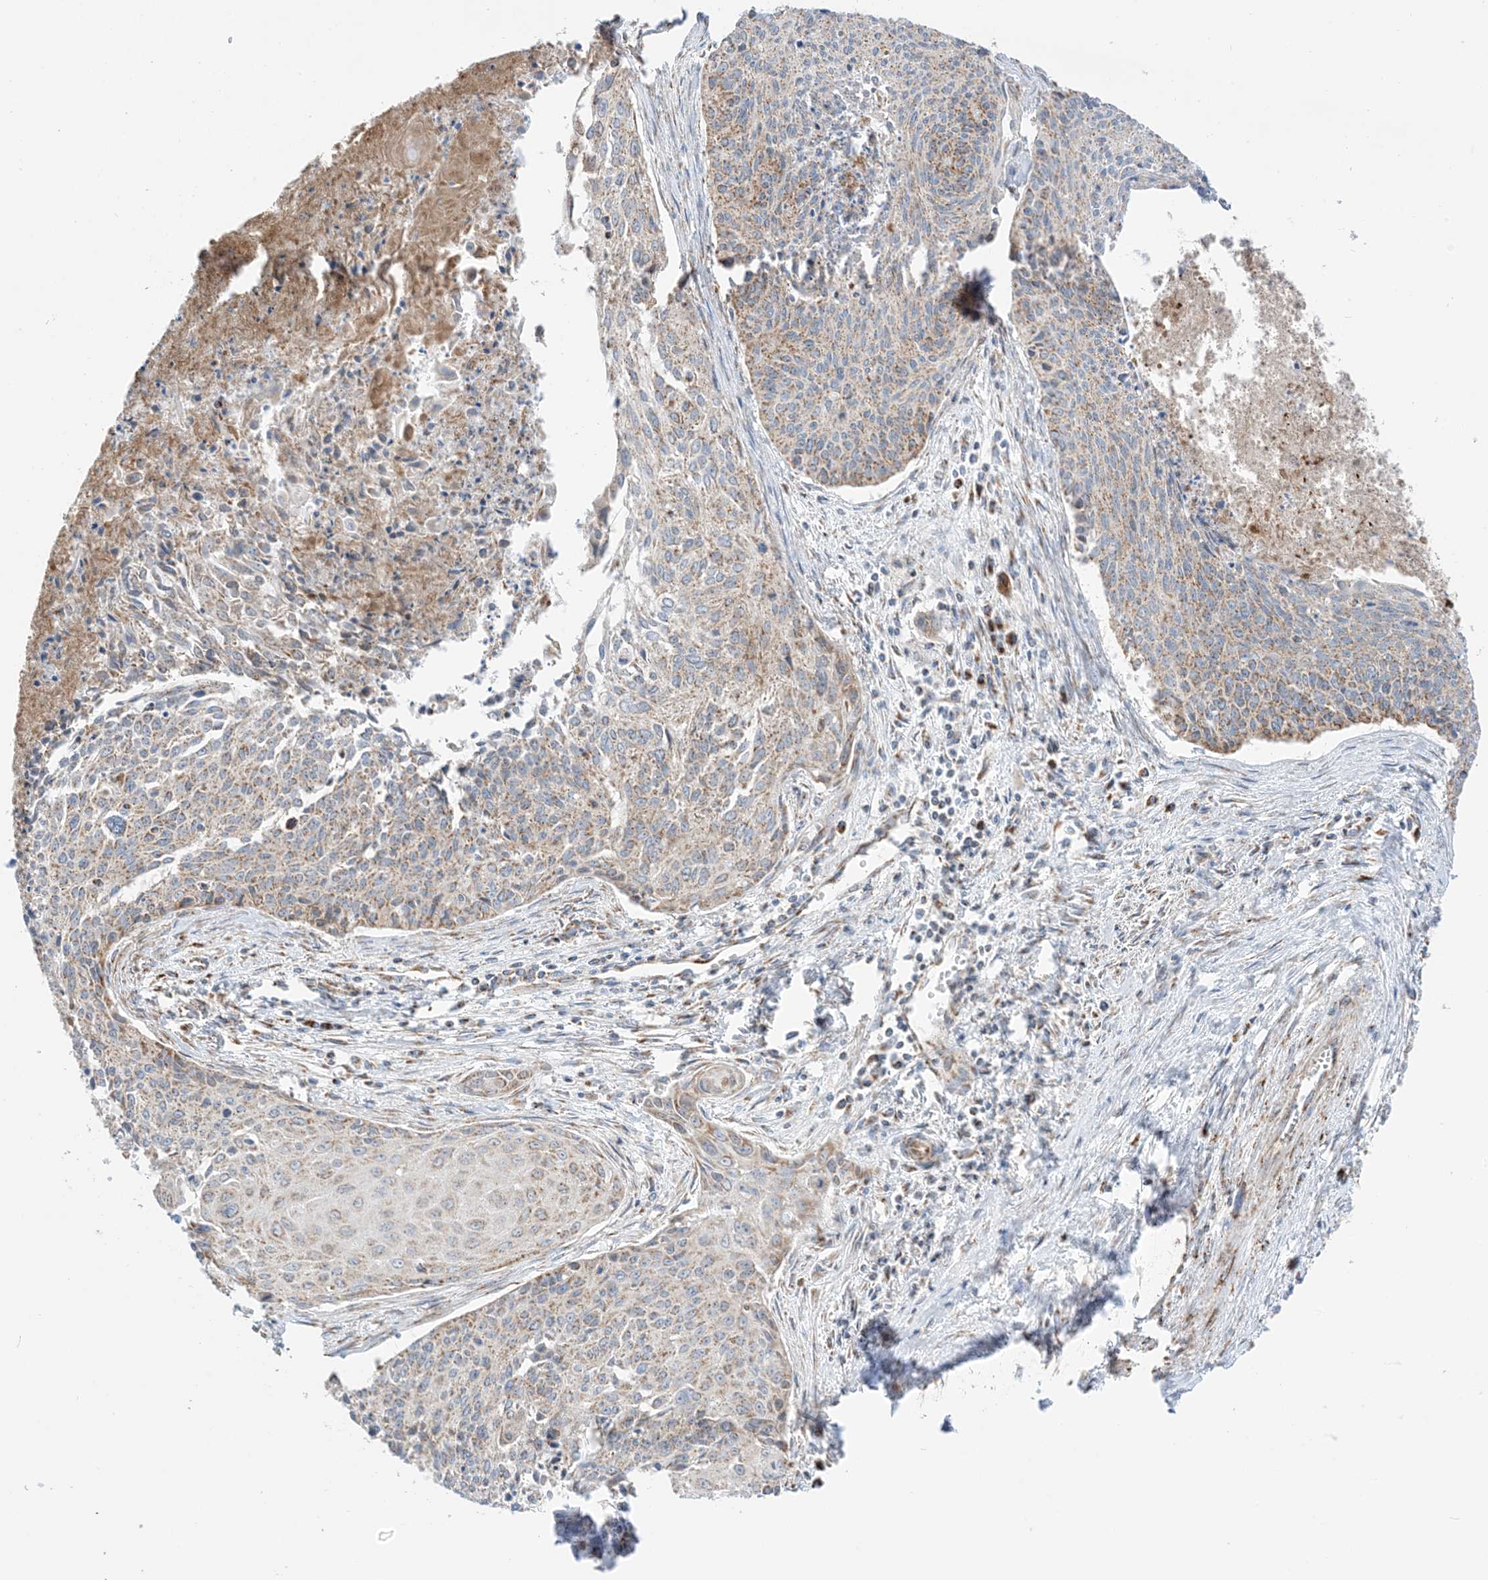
{"staining": {"intensity": "weak", "quantity": ">75%", "location": "cytoplasmic/membranous"}, "tissue": "cervical cancer", "cell_type": "Tumor cells", "image_type": "cancer", "snomed": [{"axis": "morphology", "description": "Squamous cell carcinoma, NOS"}, {"axis": "topography", "description": "Cervix"}], "caption": "Protein expression analysis of cervical squamous cell carcinoma demonstrates weak cytoplasmic/membranous expression in approximately >75% of tumor cells.", "gene": "SLC25A12", "patient": {"sex": "female", "age": 55}}